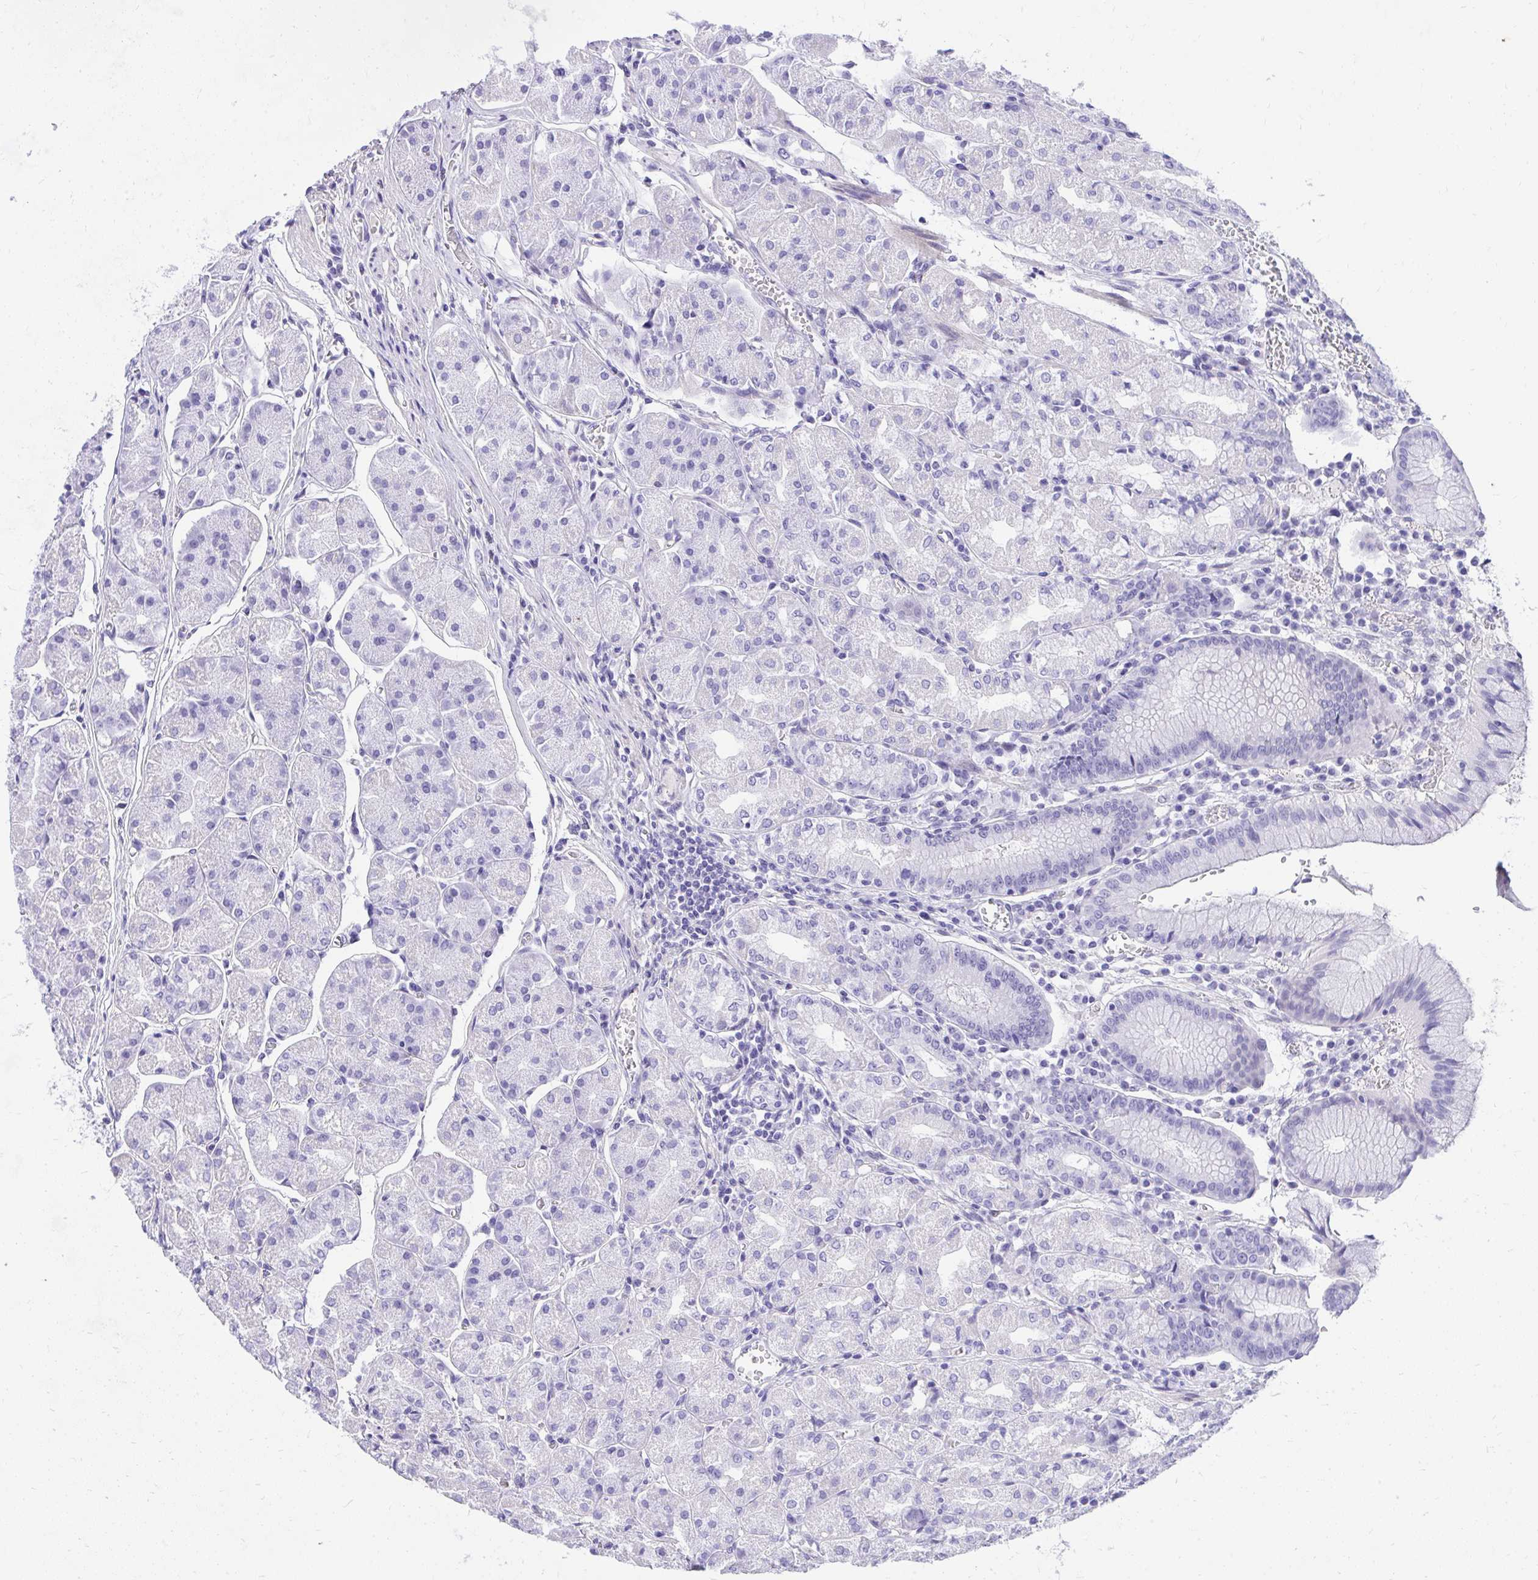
{"staining": {"intensity": "negative", "quantity": "none", "location": "none"}, "tissue": "stomach", "cell_type": "Glandular cells", "image_type": "normal", "snomed": [{"axis": "morphology", "description": "Normal tissue, NOS"}, {"axis": "topography", "description": "Stomach"}], "caption": "Immunohistochemical staining of benign stomach shows no significant staining in glandular cells.", "gene": "KLK1", "patient": {"sex": "male", "age": 55}}